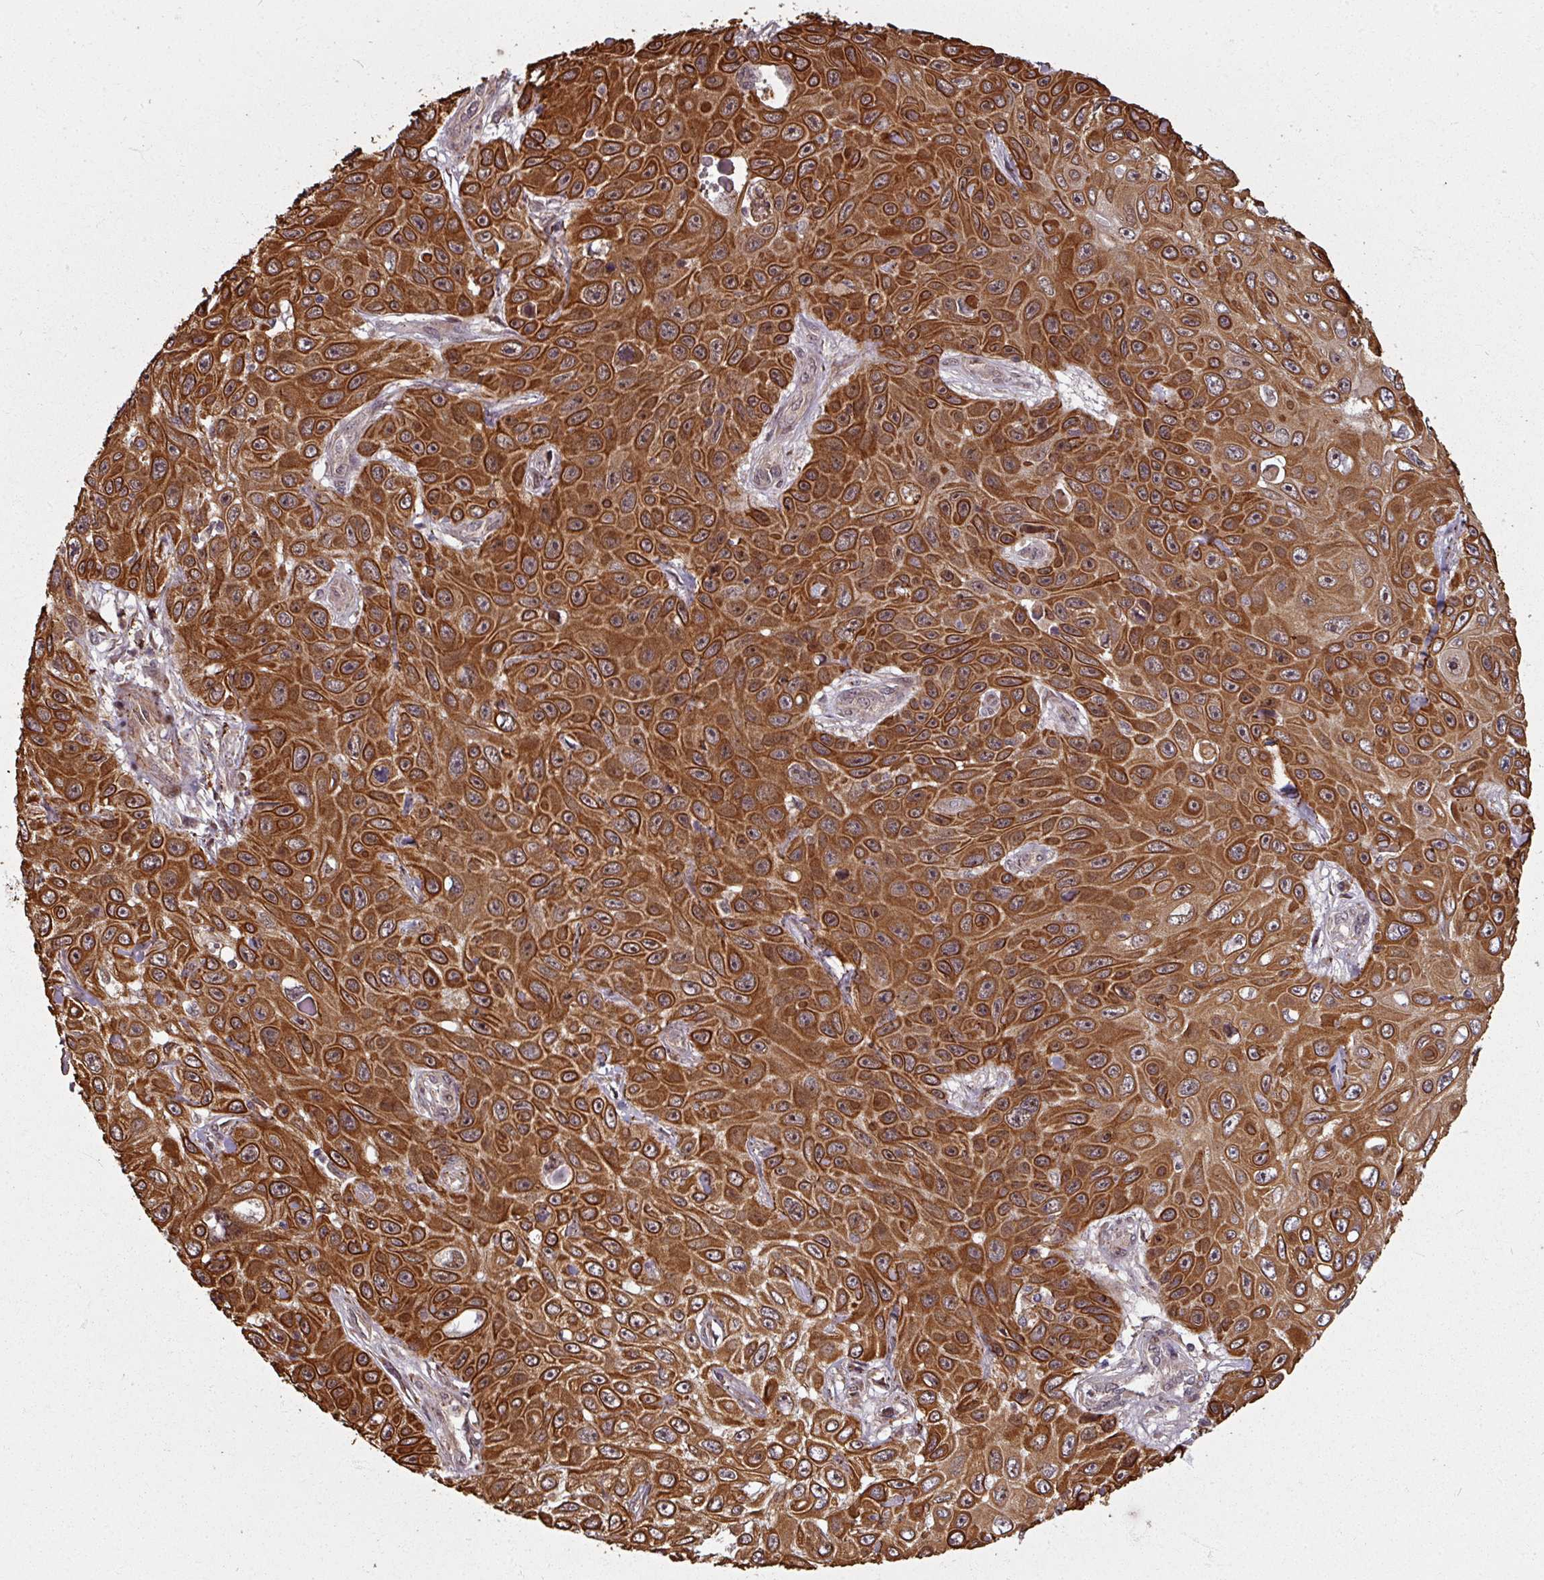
{"staining": {"intensity": "strong", "quantity": ">75%", "location": "cytoplasmic/membranous"}, "tissue": "skin cancer", "cell_type": "Tumor cells", "image_type": "cancer", "snomed": [{"axis": "morphology", "description": "Squamous cell carcinoma, NOS"}, {"axis": "topography", "description": "Skin"}], "caption": "Immunohistochemical staining of human squamous cell carcinoma (skin) displays high levels of strong cytoplasmic/membranous expression in about >75% of tumor cells. The protein is stained brown, and the nuclei are stained in blue (DAB (3,3'-diaminobenzidine) IHC with brightfield microscopy, high magnification).", "gene": "SWI5", "patient": {"sex": "male", "age": 82}}